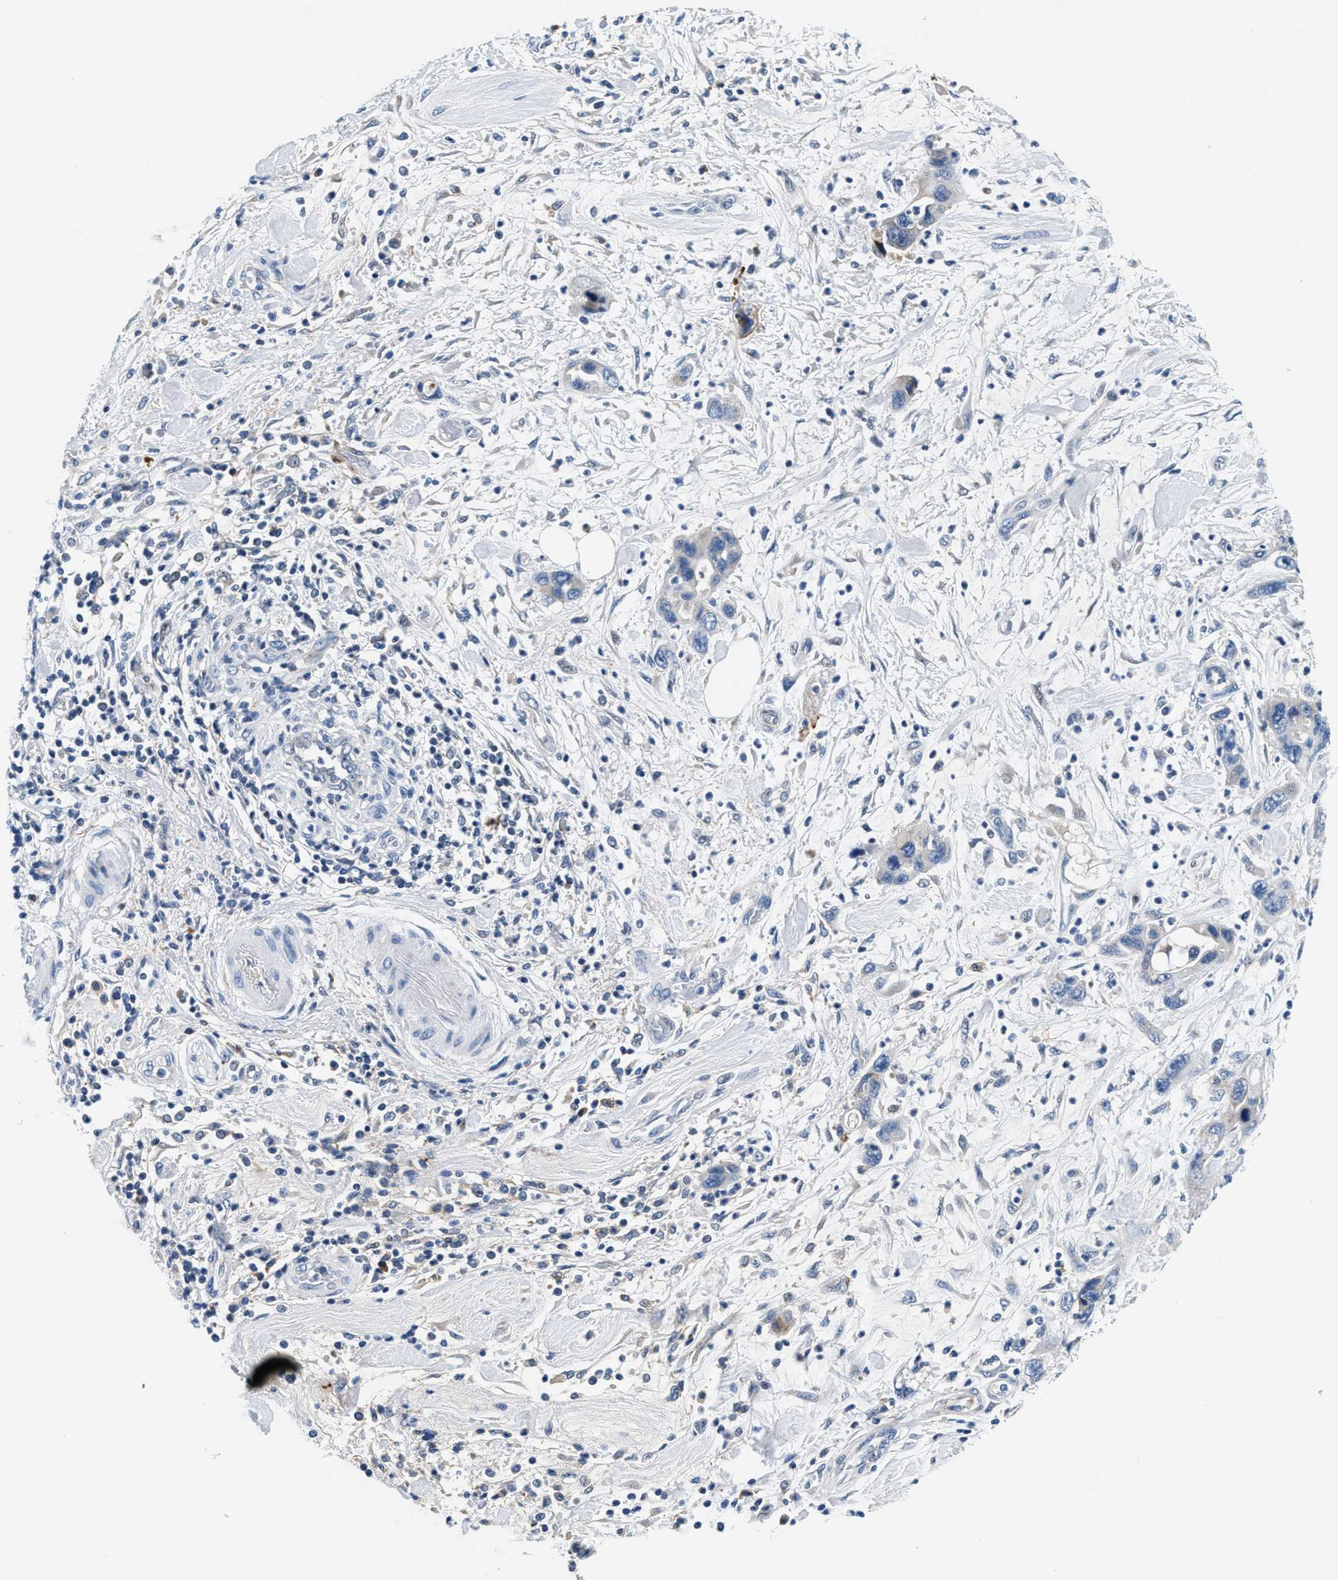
{"staining": {"intensity": "weak", "quantity": "<25%", "location": "cytoplasmic/membranous"}, "tissue": "pancreatic cancer", "cell_type": "Tumor cells", "image_type": "cancer", "snomed": [{"axis": "morphology", "description": "Adenocarcinoma, NOS"}, {"axis": "topography", "description": "Pancreas"}], "caption": "Photomicrograph shows no protein positivity in tumor cells of pancreatic adenocarcinoma tissue.", "gene": "SLFN11", "patient": {"sex": "female", "age": 70}}